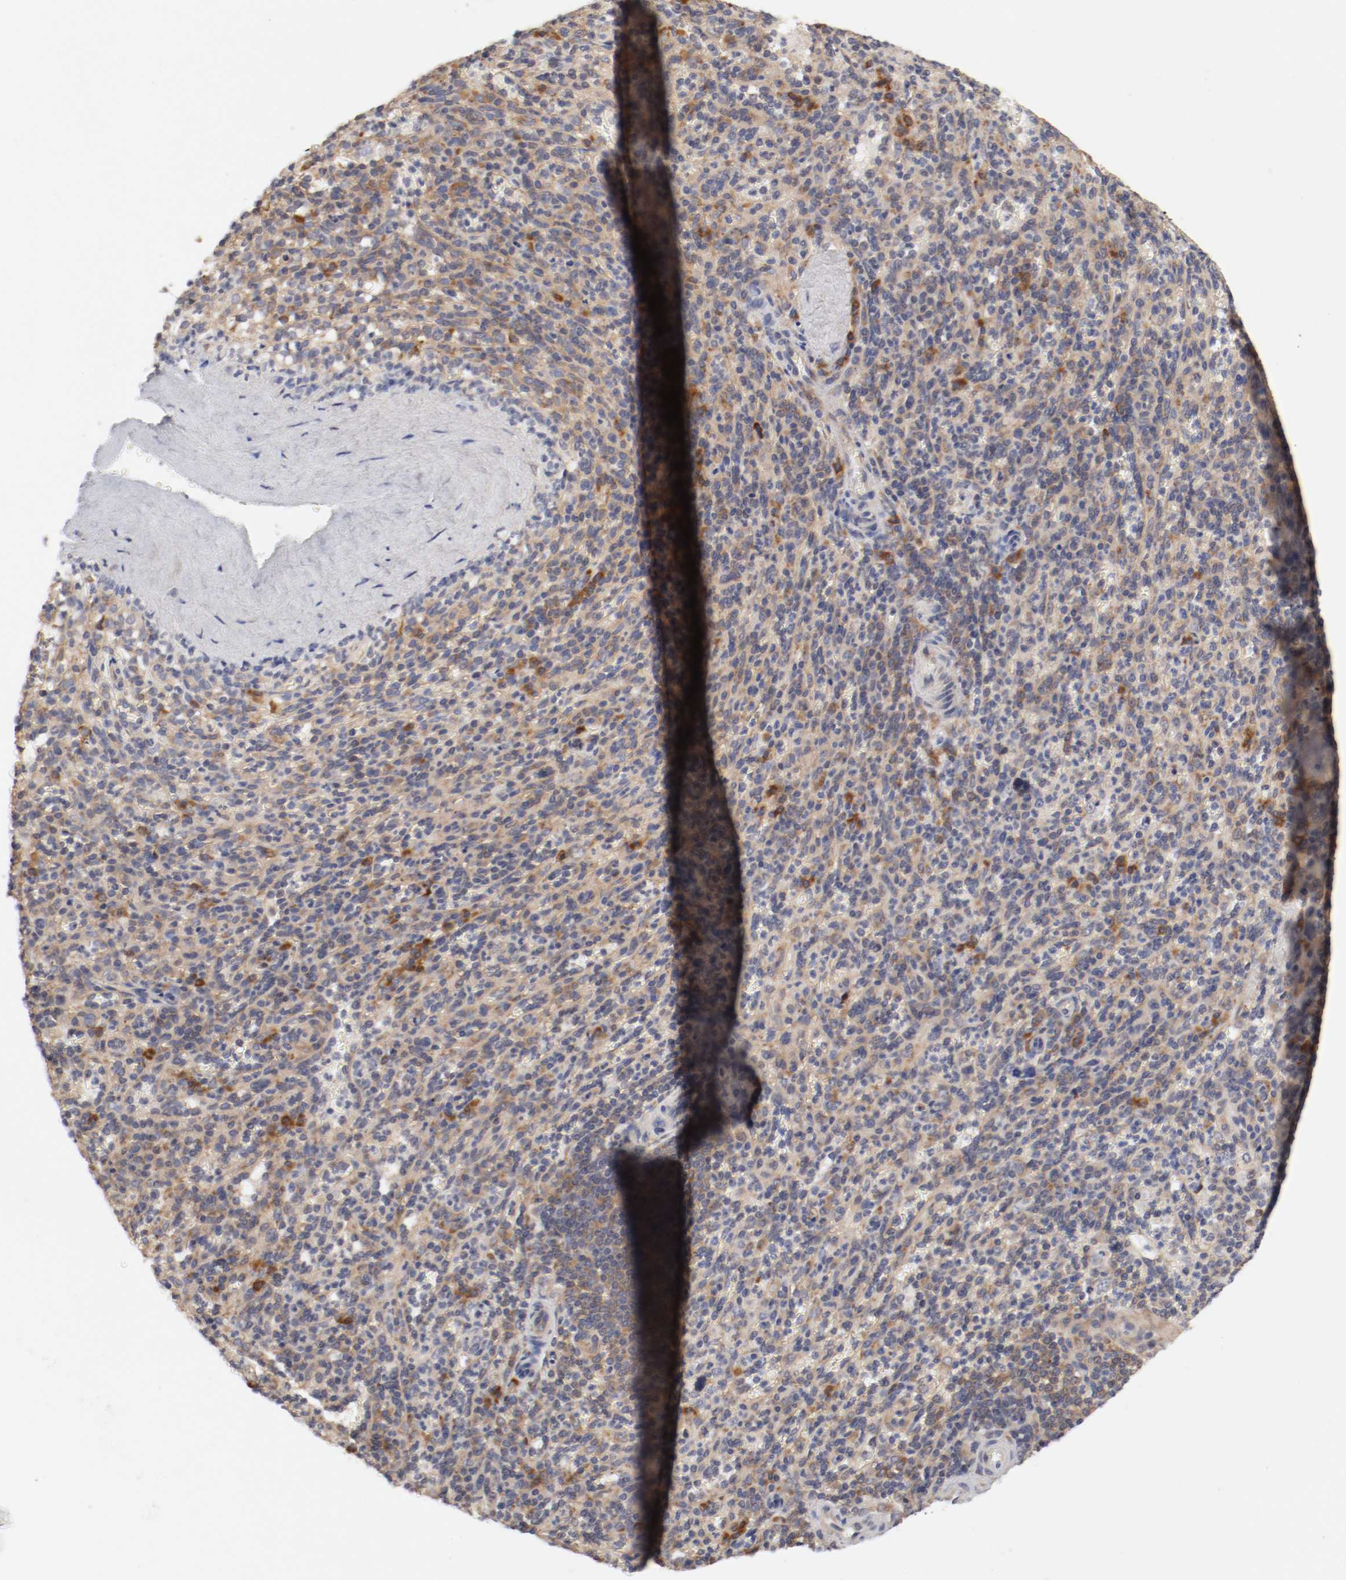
{"staining": {"intensity": "weak", "quantity": "25%-75%", "location": "cytoplasmic/membranous"}, "tissue": "spleen", "cell_type": "Cells in red pulp", "image_type": "normal", "snomed": [{"axis": "morphology", "description": "Normal tissue, NOS"}, {"axis": "topography", "description": "Spleen"}], "caption": "Spleen was stained to show a protein in brown. There is low levels of weak cytoplasmic/membranous expression in approximately 25%-75% of cells in red pulp. (brown staining indicates protein expression, while blue staining denotes nuclei).", "gene": "FKBP3", "patient": {"sex": "male", "age": 36}}